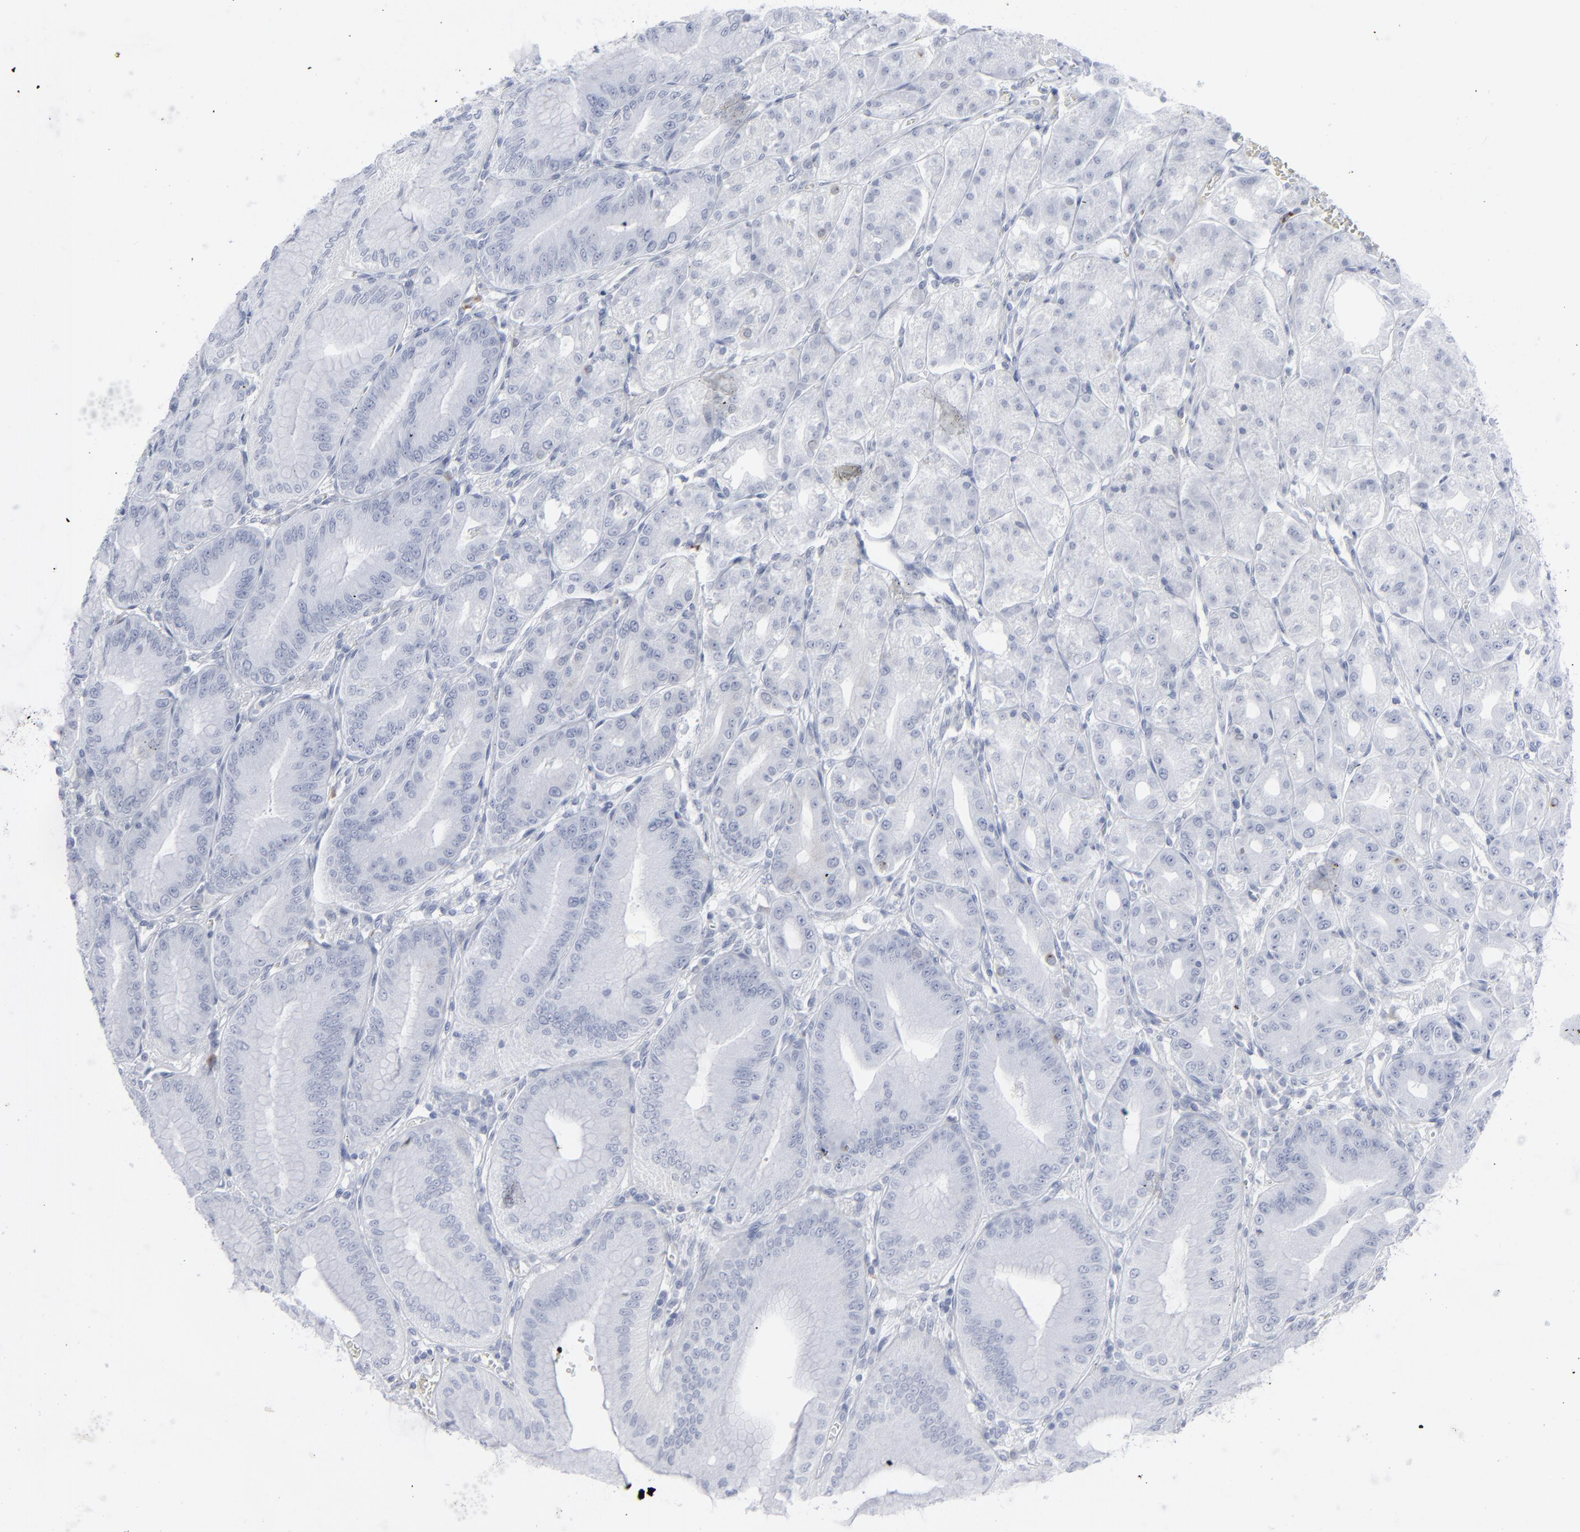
{"staining": {"intensity": "negative", "quantity": "none", "location": "none"}, "tissue": "stomach", "cell_type": "Glandular cells", "image_type": "normal", "snomed": [{"axis": "morphology", "description": "Normal tissue, NOS"}, {"axis": "topography", "description": "Stomach, lower"}], "caption": "Immunohistochemistry (IHC) image of benign human stomach stained for a protein (brown), which displays no staining in glandular cells.", "gene": "MSLN", "patient": {"sex": "male", "age": 71}}